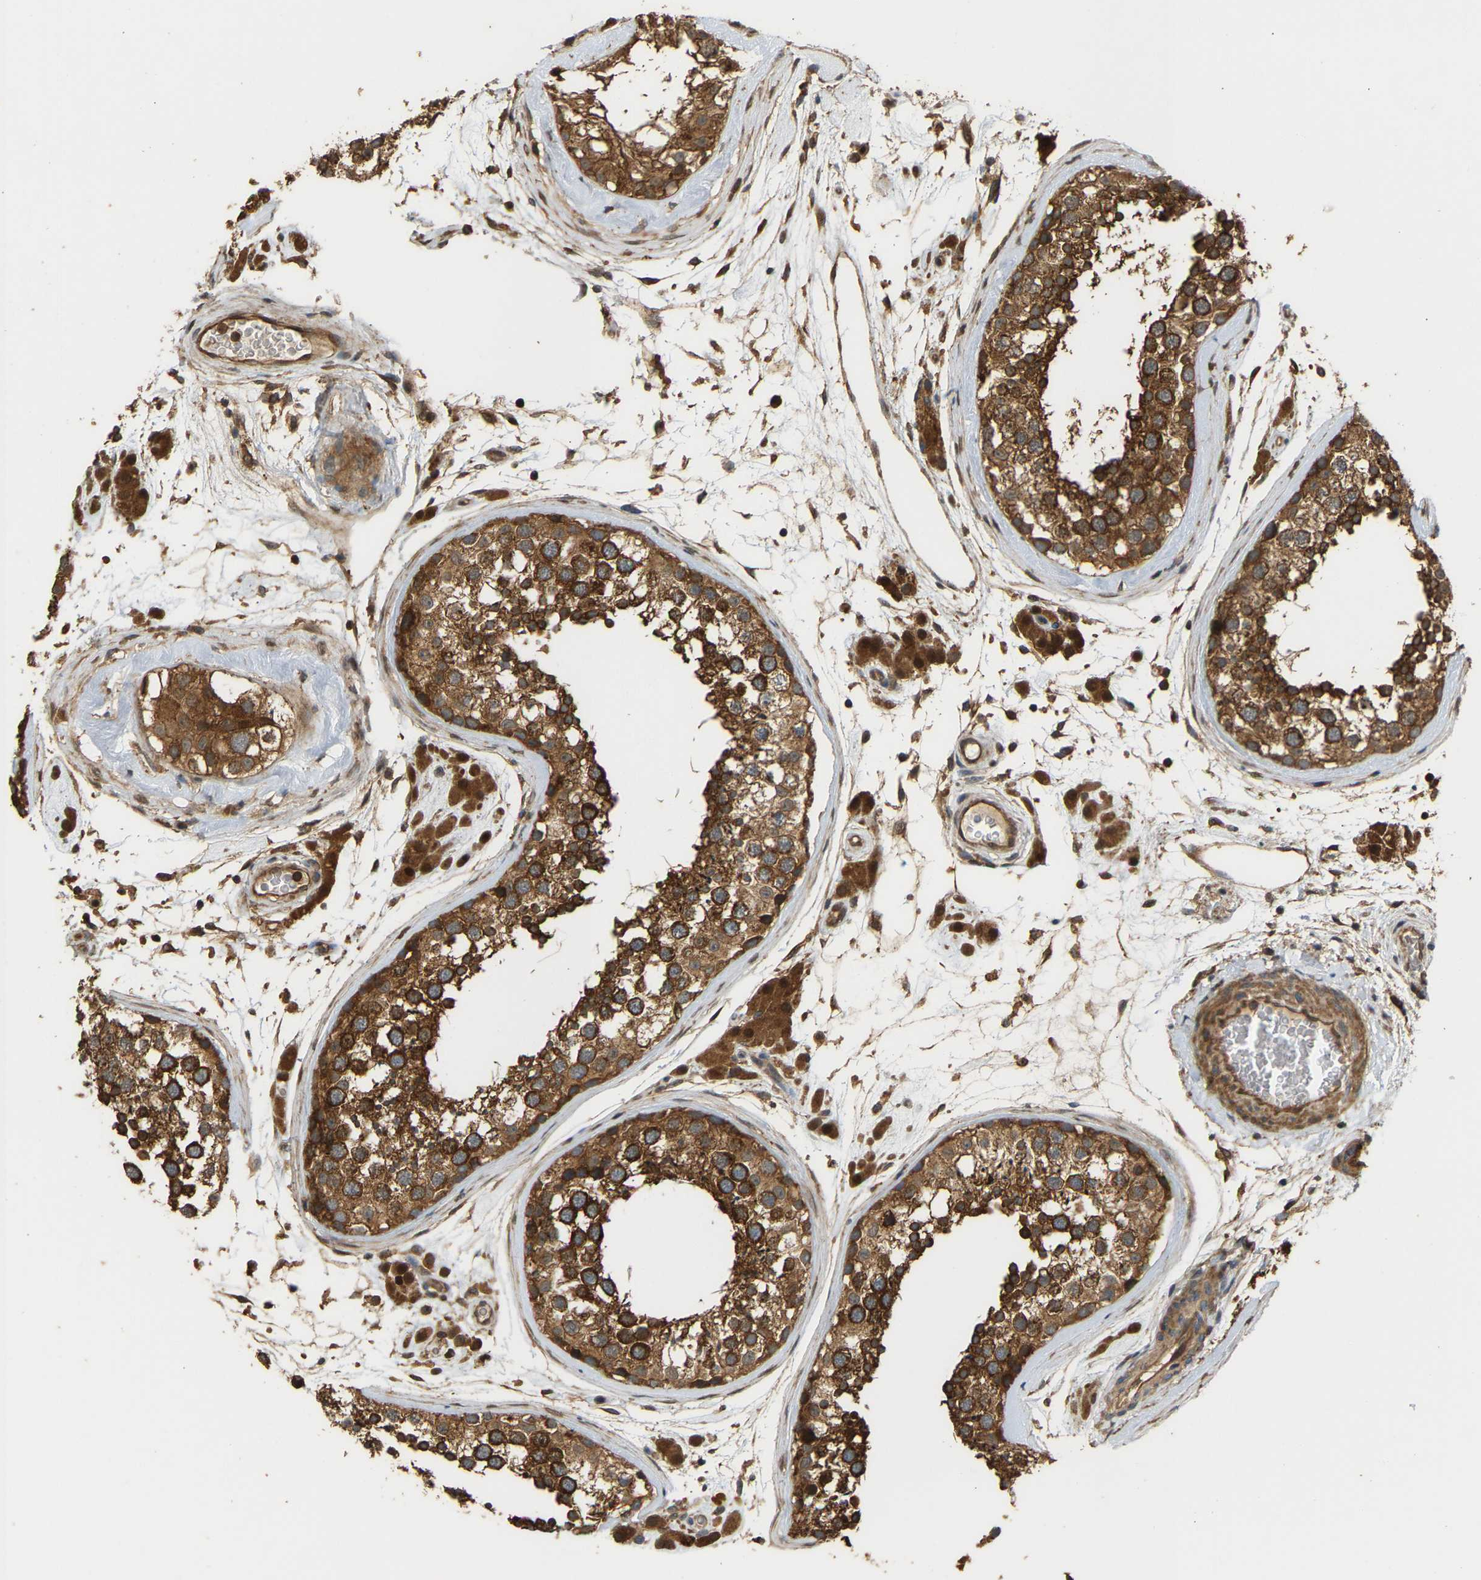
{"staining": {"intensity": "strong", "quantity": ">75%", "location": "cytoplasmic/membranous"}, "tissue": "testis", "cell_type": "Cells in seminiferous ducts", "image_type": "normal", "snomed": [{"axis": "morphology", "description": "Normal tissue, NOS"}, {"axis": "topography", "description": "Testis"}], "caption": "Immunohistochemistry staining of normal testis, which reveals high levels of strong cytoplasmic/membranous staining in approximately >75% of cells in seminiferous ducts indicating strong cytoplasmic/membranous protein expression. The staining was performed using DAB (3,3'-diaminobenzidine) (brown) for protein detection and nuclei were counterstained in hematoxylin (blue).", "gene": "ENSG00000282218", "patient": {"sex": "male", "age": 46}}